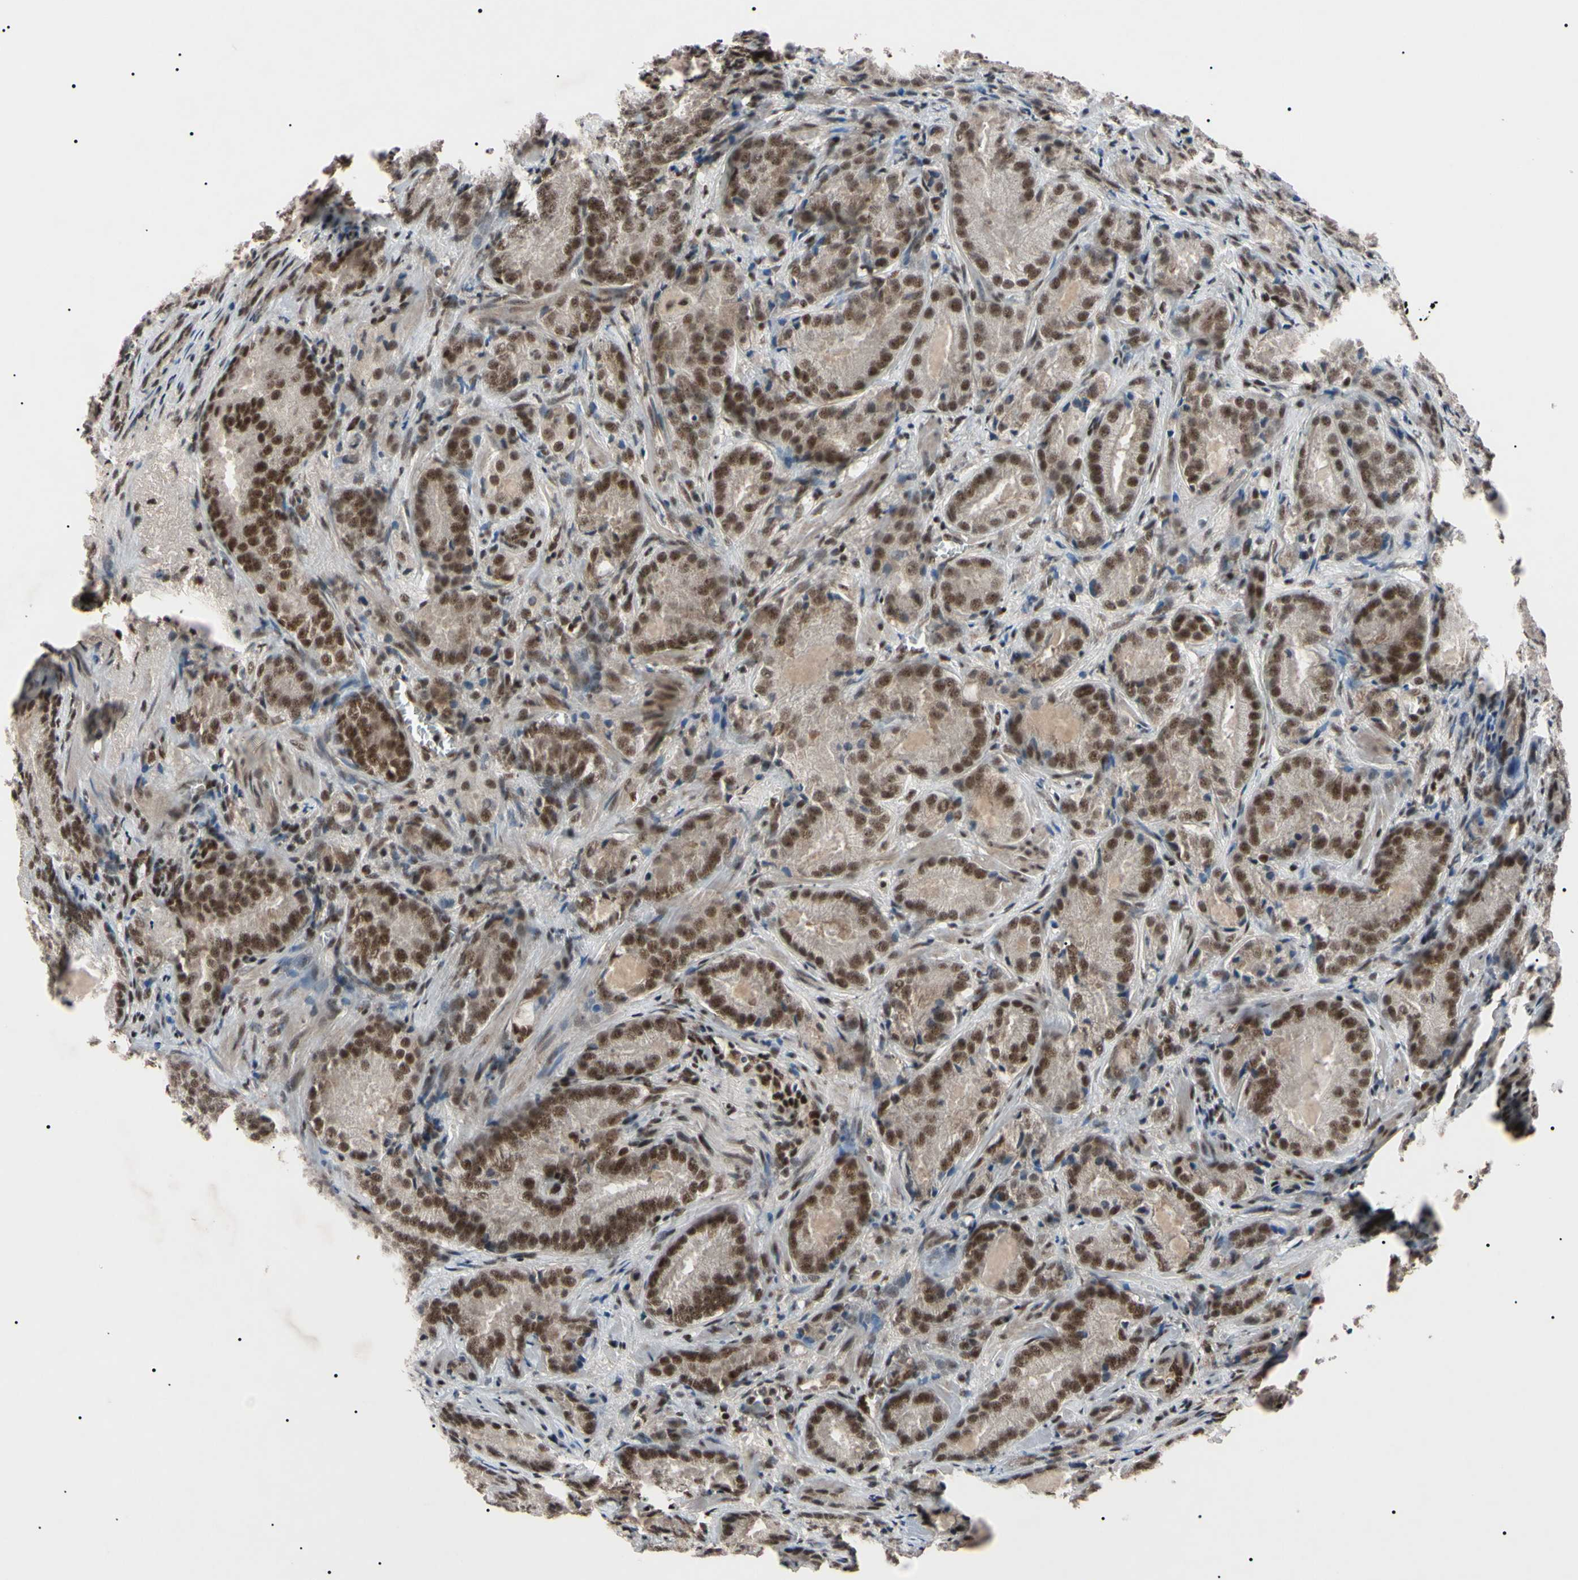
{"staining": {"intensity": "moderate", "quantity": ">75%", "location": "cytoplasmic/membranous,nuclear"}, "tissue": "prostate cancer", "cell_type": "Tumor cells", "image_type": "cancer", "snomed": [{"axis": "morphology", "description": "Adenocarcinoma, High grade"}, {"axis": "topography", "description": "Prostate"}], "caption": "Prostate cancer stained with immunohistochemistry (IHC) displays moderate cytoplasmic/membranous and nuclear staining in about >75% of tumor cells. (Brightfield microscopy of DAB IHC at high magnification).", "gene": "YY1", "patient": {"sex": "male", "age": 64}}